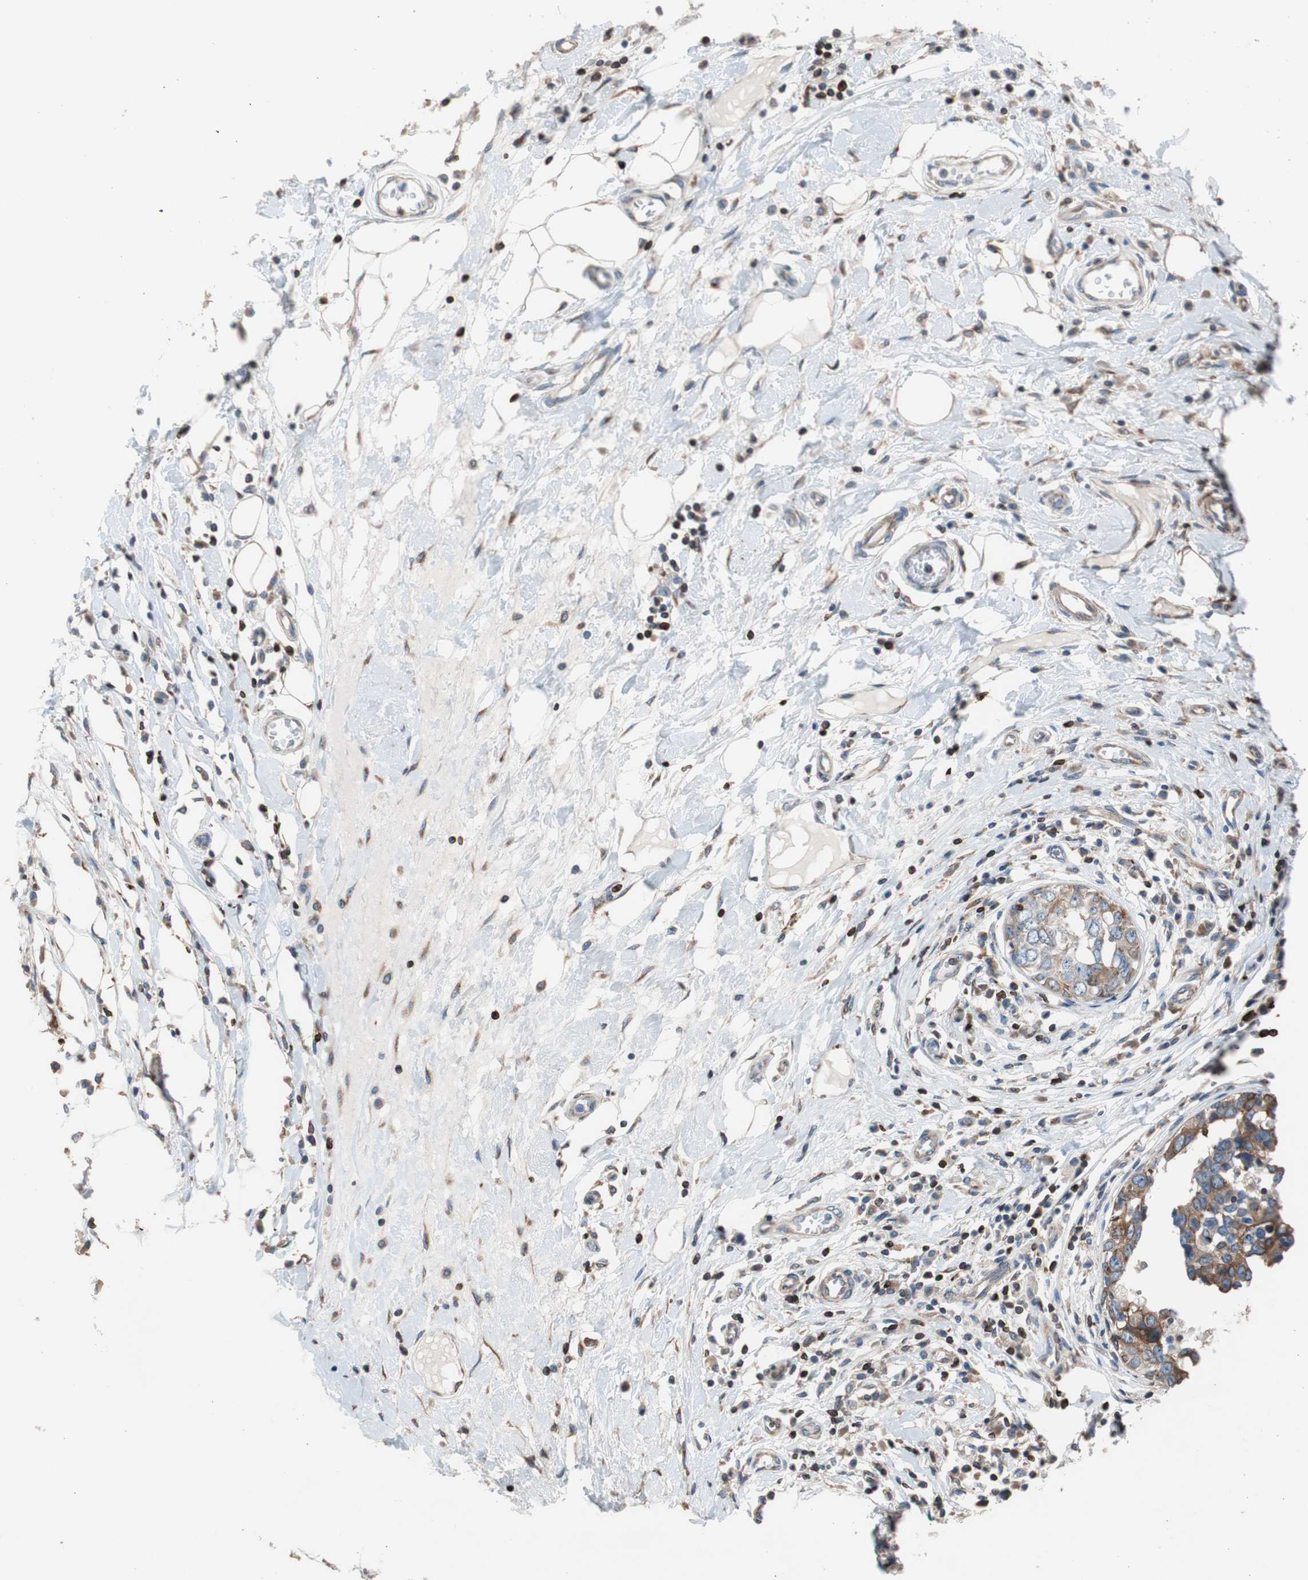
{"staining": {"intensity": "strong", "quantity": ">75%", "location": "cytoplasmic/membranous"}, "tissue": "breast cancer", "cell_type": "Tumor cells", "image_type": "cancer", "snomed": [{"axis": "morphology", "description": "Duct carcinoma"}, {"axis": "topography", "description": "Breast"}], "caption": "Protein staining exhibits strong cytoplasmic/membranous positivity in approximately >75% of tumor cells in breast cancer (invasive ductal carcinoma).", "gene": "PBXIP1", "patient": {"sex": "female", "age": 27}}